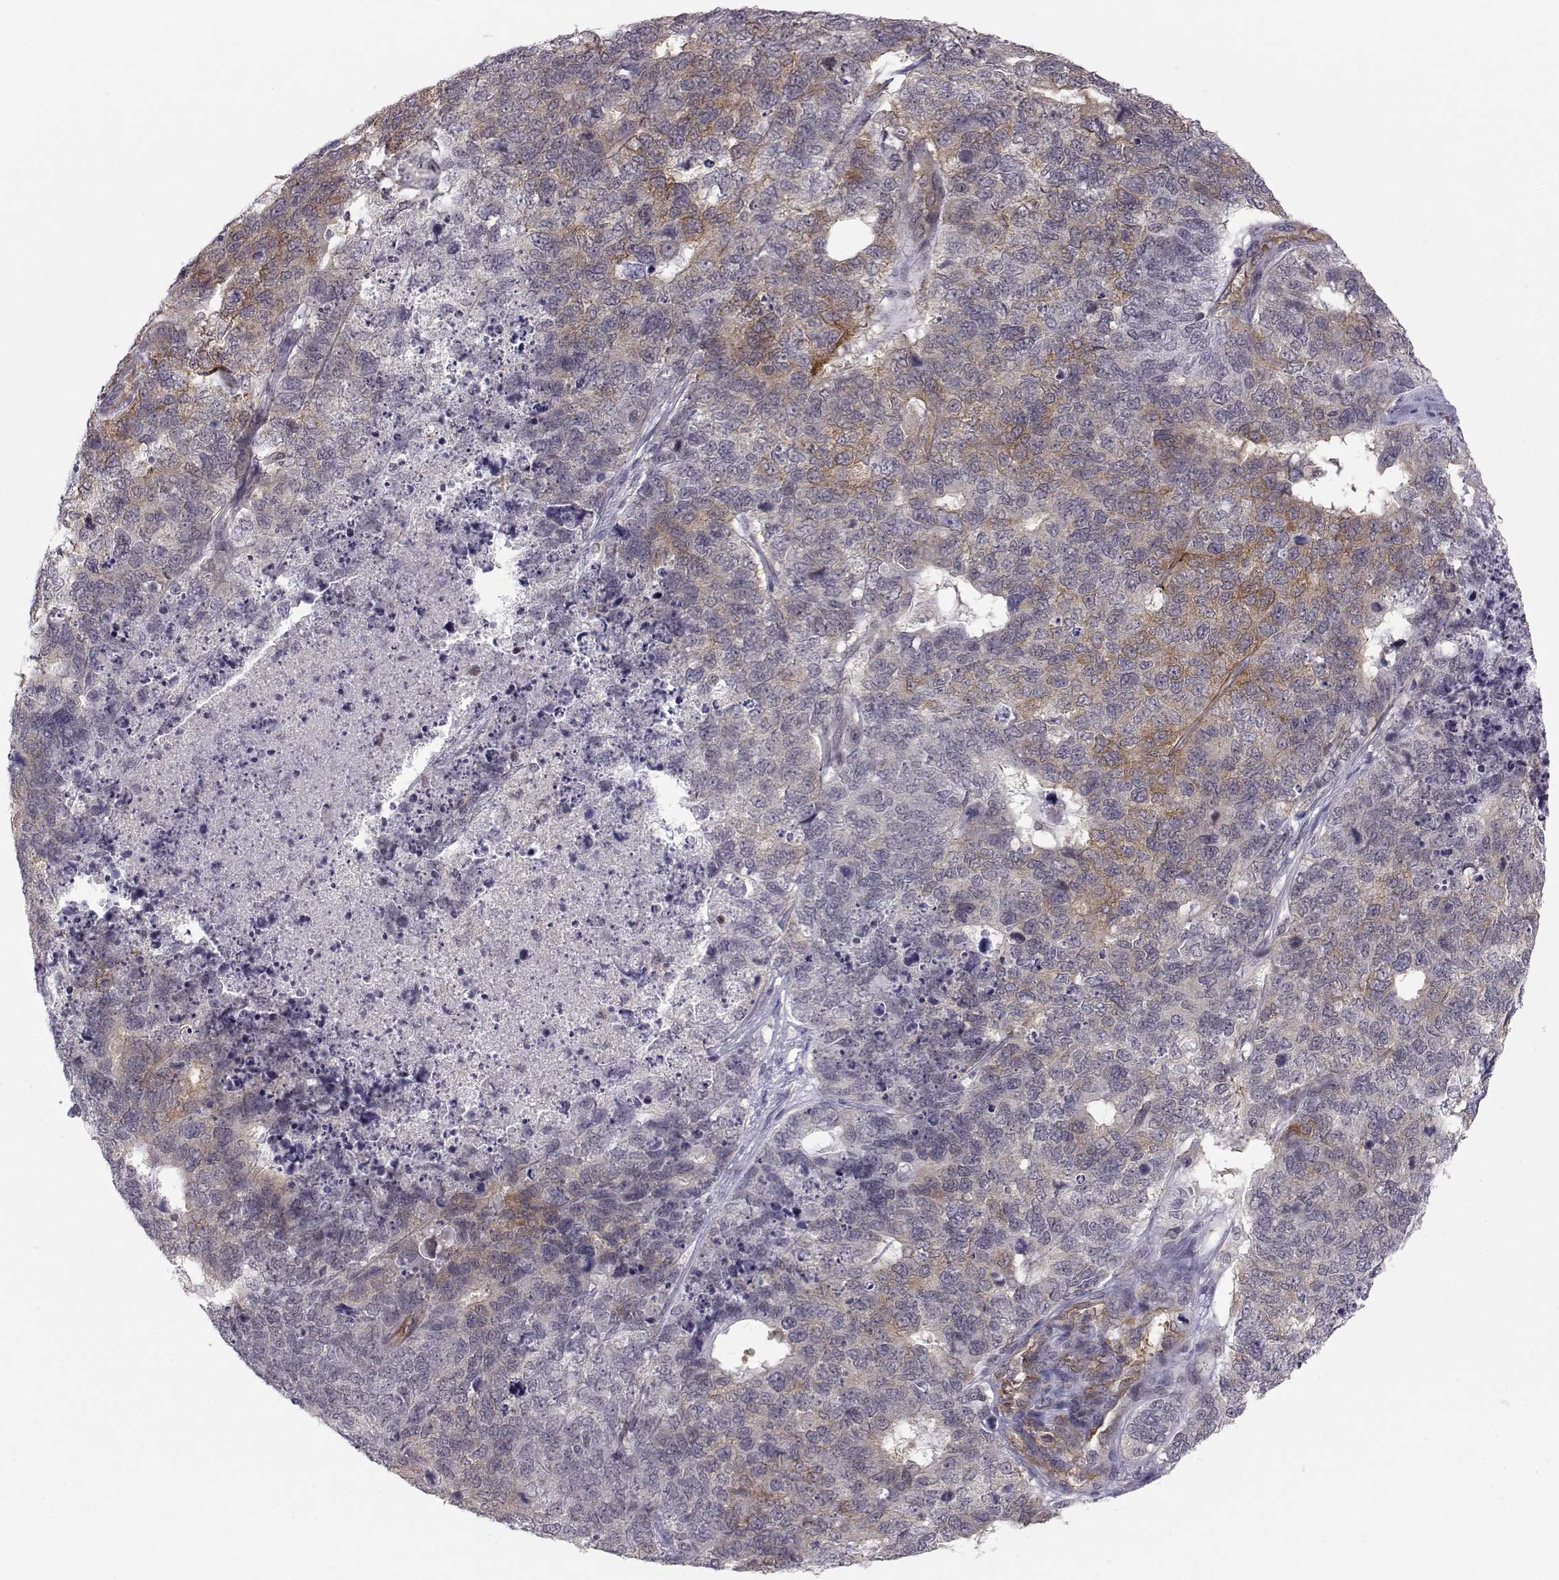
{"staining": {"intensity": "moderate", "quantity": "25%-75%", "location": "cytoplasmic/membranous"}, "tissue": "cervical cancer", "cell_type": "Tumor cells", "image_type": "cancer", "snomed": [{"axis": "morphology", "description": "Squamous cell carcinoma, NOS"}, {"axis": "topography", "description": "Cervix"}], "caption": "IHC of human cervical cancer demonstrates medium levels of moderate cytoplasmic/membranous positivity in about 25%-75% of tumor cells.", "gene": "KIF13B", "patient": {"sex": "female", "age": 63}}